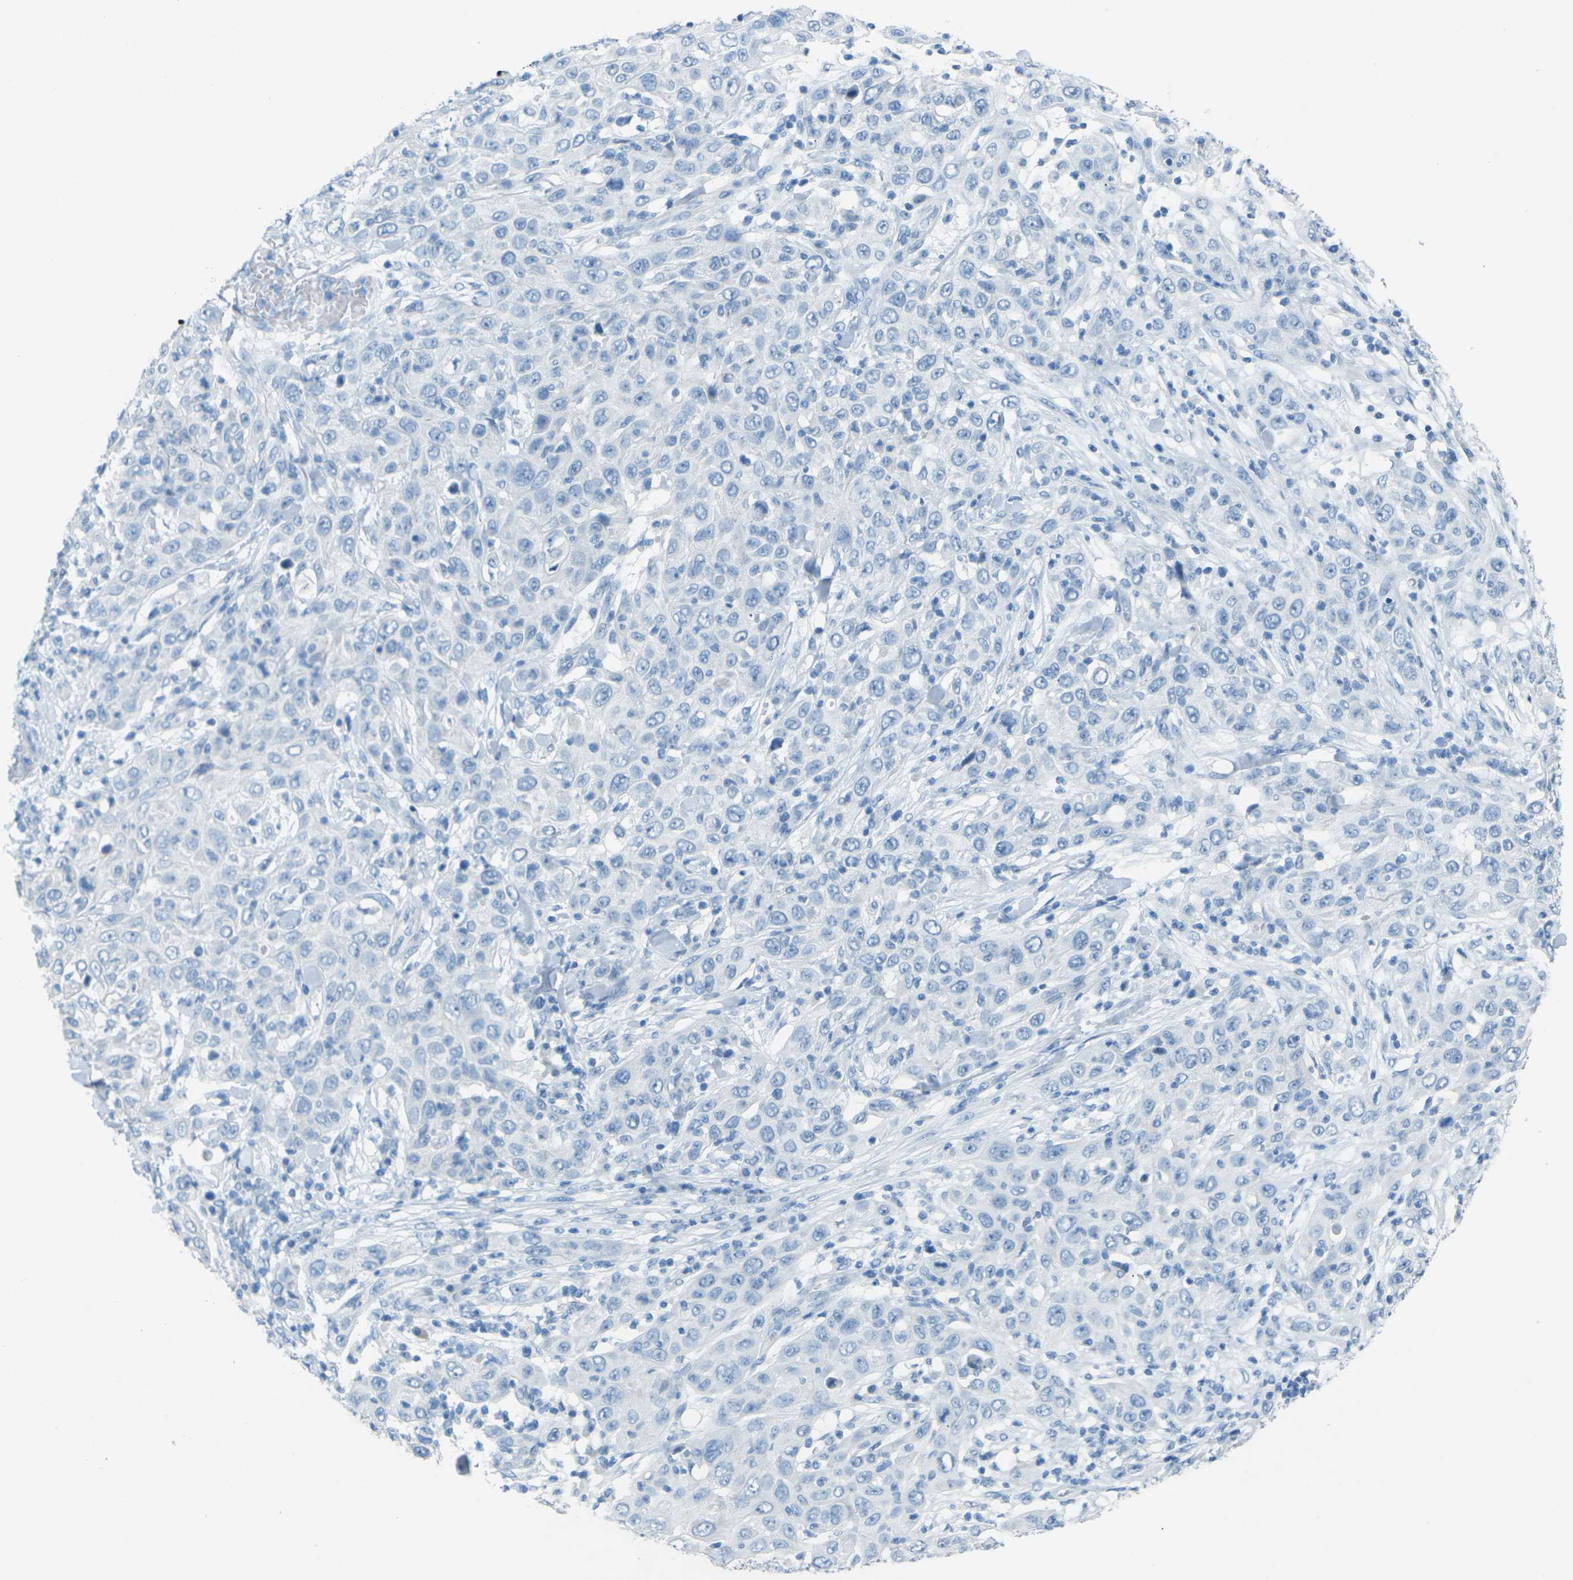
{"staining": {"intensity": "negative", "quantity": "none", "location": "none"}, "tissue": "skin cancer", "cell_type": "Tumor cells", "image_type": "cancer", "snomed": [{"axis": "morphology", "description": "Squamous cell carcinoma, NOS"}, {"axis": "topography", "description": "Skin"}], "caption": "Immunohistochemistry micrograph of neoplastic tissue: squamous cell carcinoma (skin) stained with DAB (3,3'-diaminobenzidine) reveals no significant protein staining in tumor cells.", "gene": "CDH16", "patient": {"sex": "female", "age": 88}}